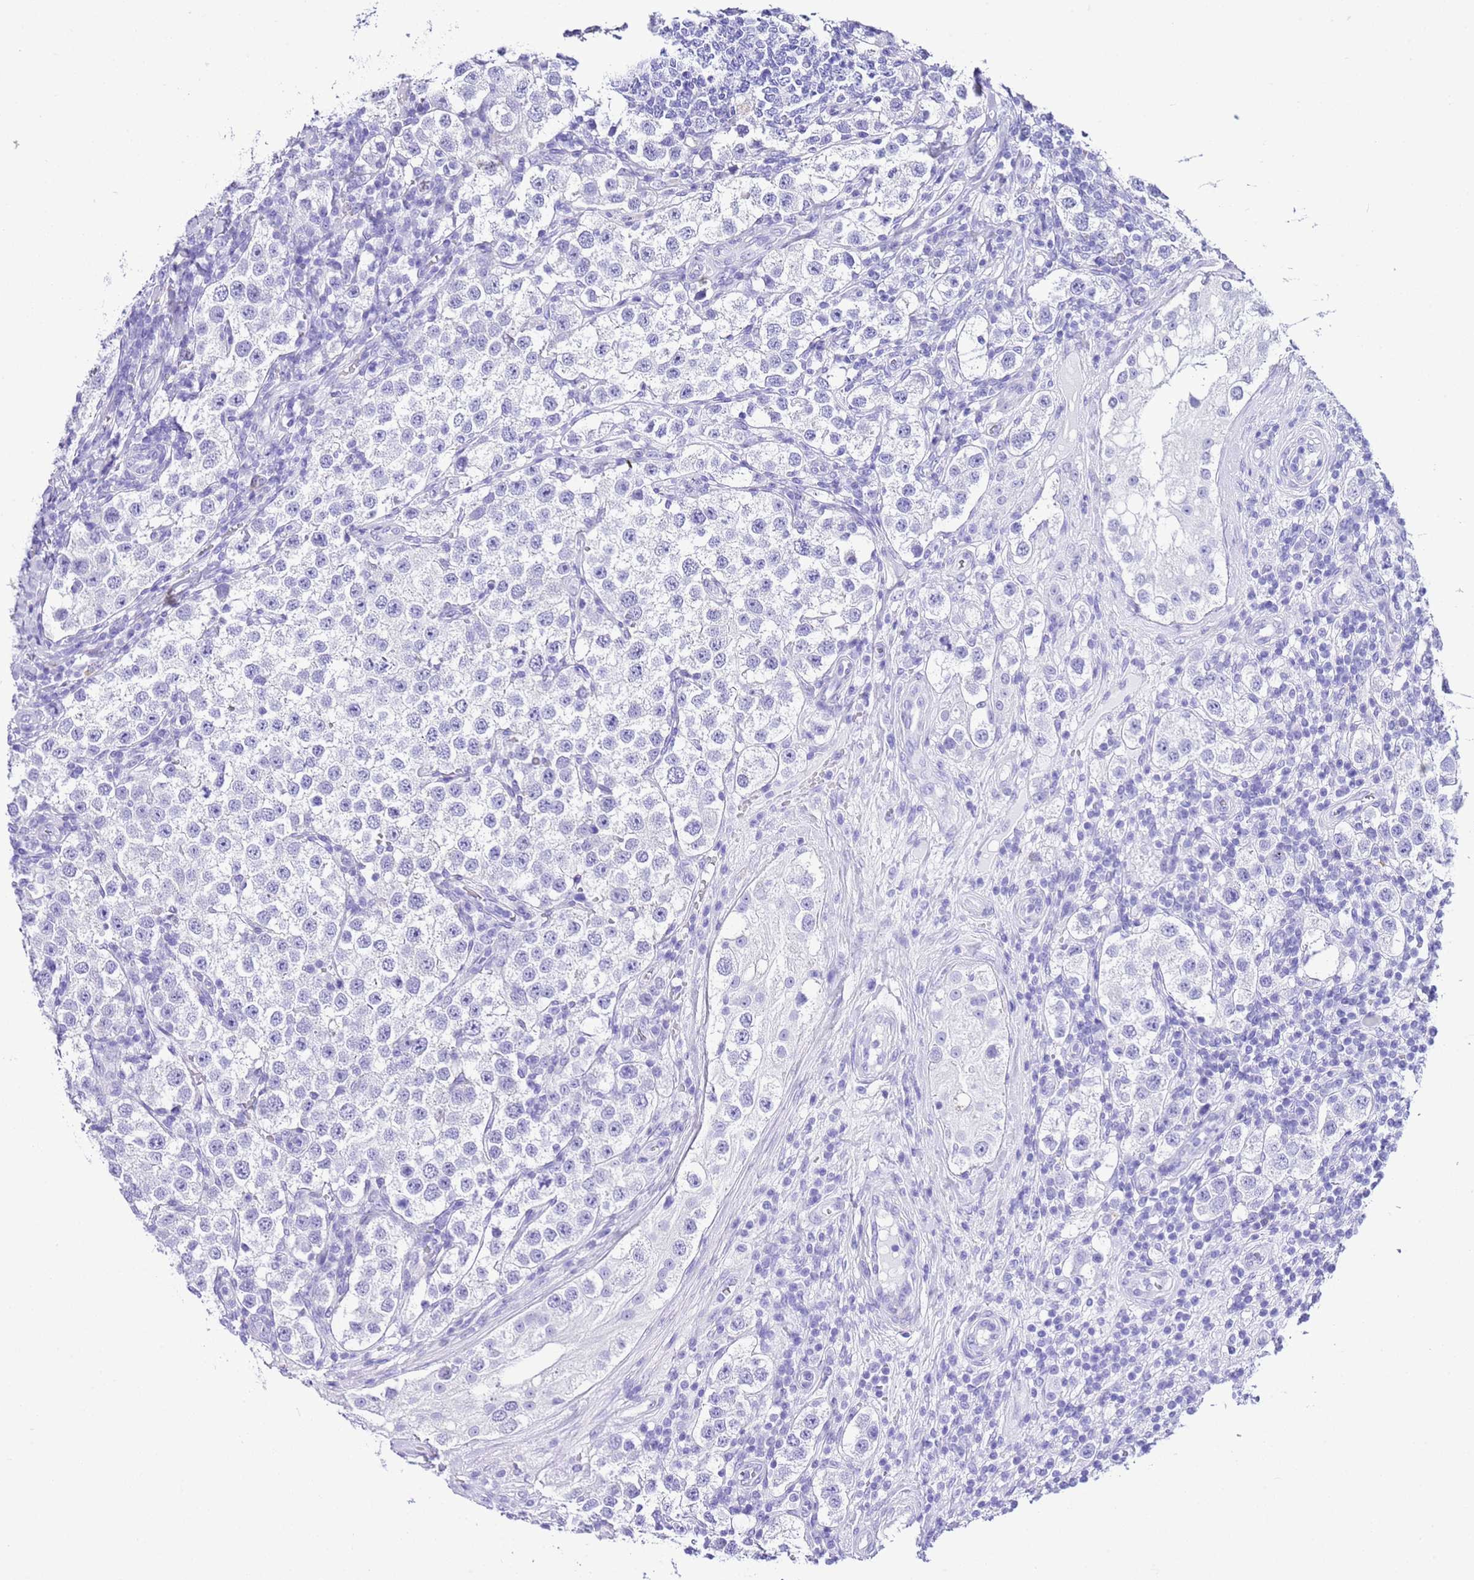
{"staining": {"intensity": "negative", "quantity": "none", "location": "none"}, "tissue": "testis cancer", "cell_type": "Tumor cells", "image_type": "cancer", "snomed": [{"axis": "morphology", "description": "Seminoma, NOS"}, {"axis": "topography", "description": "Testis"}], "caption": "Testis seminoma was stained to show a protein in brown. There is no significant expression in tumor cells.", "gene": "KCNC1", "patient": {"sex": "male", "age": 37}}